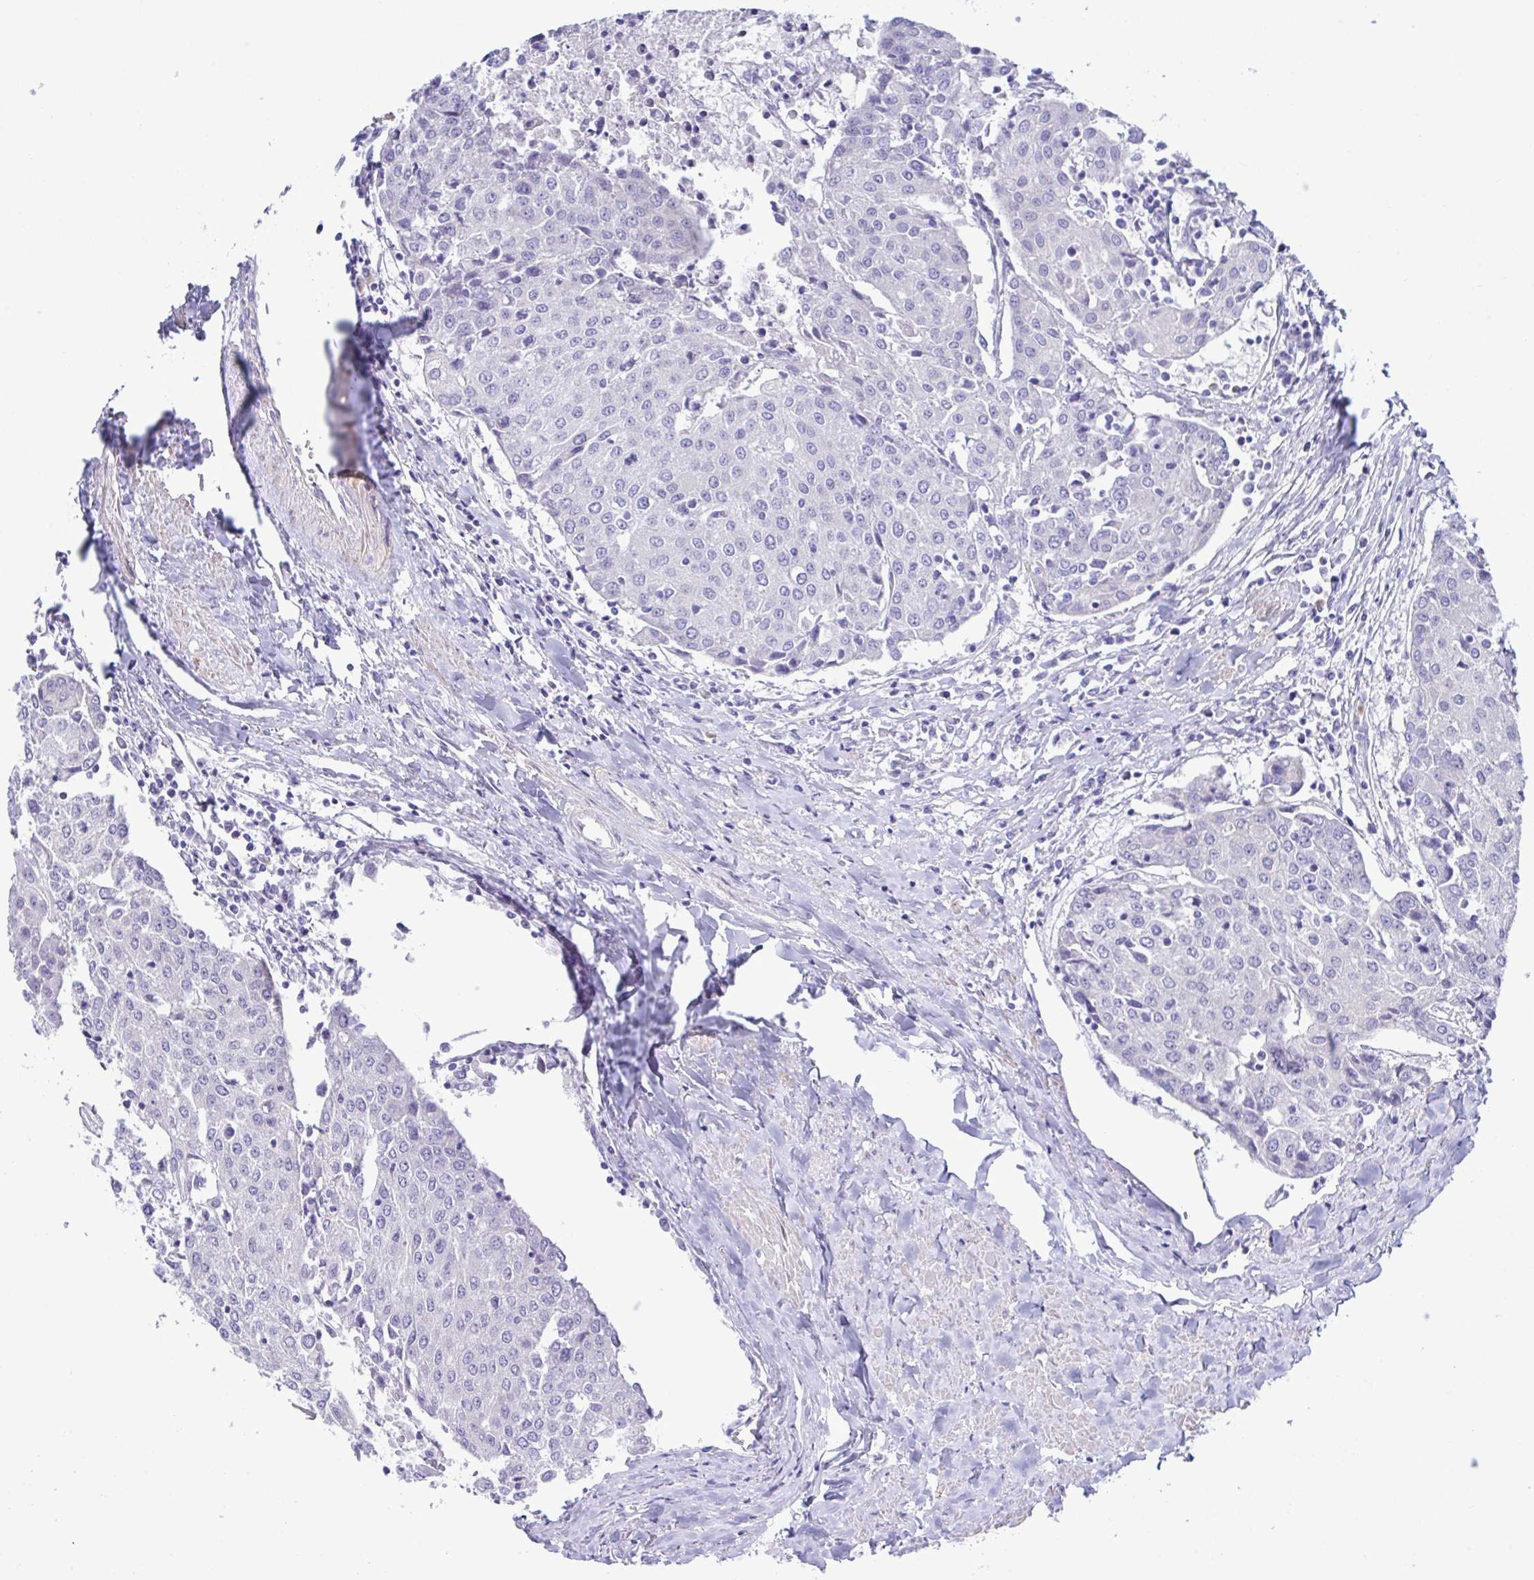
{"staining": {"intensity": "negative", "quantity": "none", "location": "none"}, "tissue": "urothelial cancer", "cell_type": "Tumor cells", "image_type": "cancer", "snomed": [{"axis": "morphology", "description": "Urothelial carcinoma, High grade"}, {"axis": "topography", "description": "Urinary bladder"}], "caption": "An IHC image of urothelial cancer is shown. There is no staining in tumor cells of urothelial cancer.", "gene": "MED11", "patient": {"sex": "female", "age": 85}}